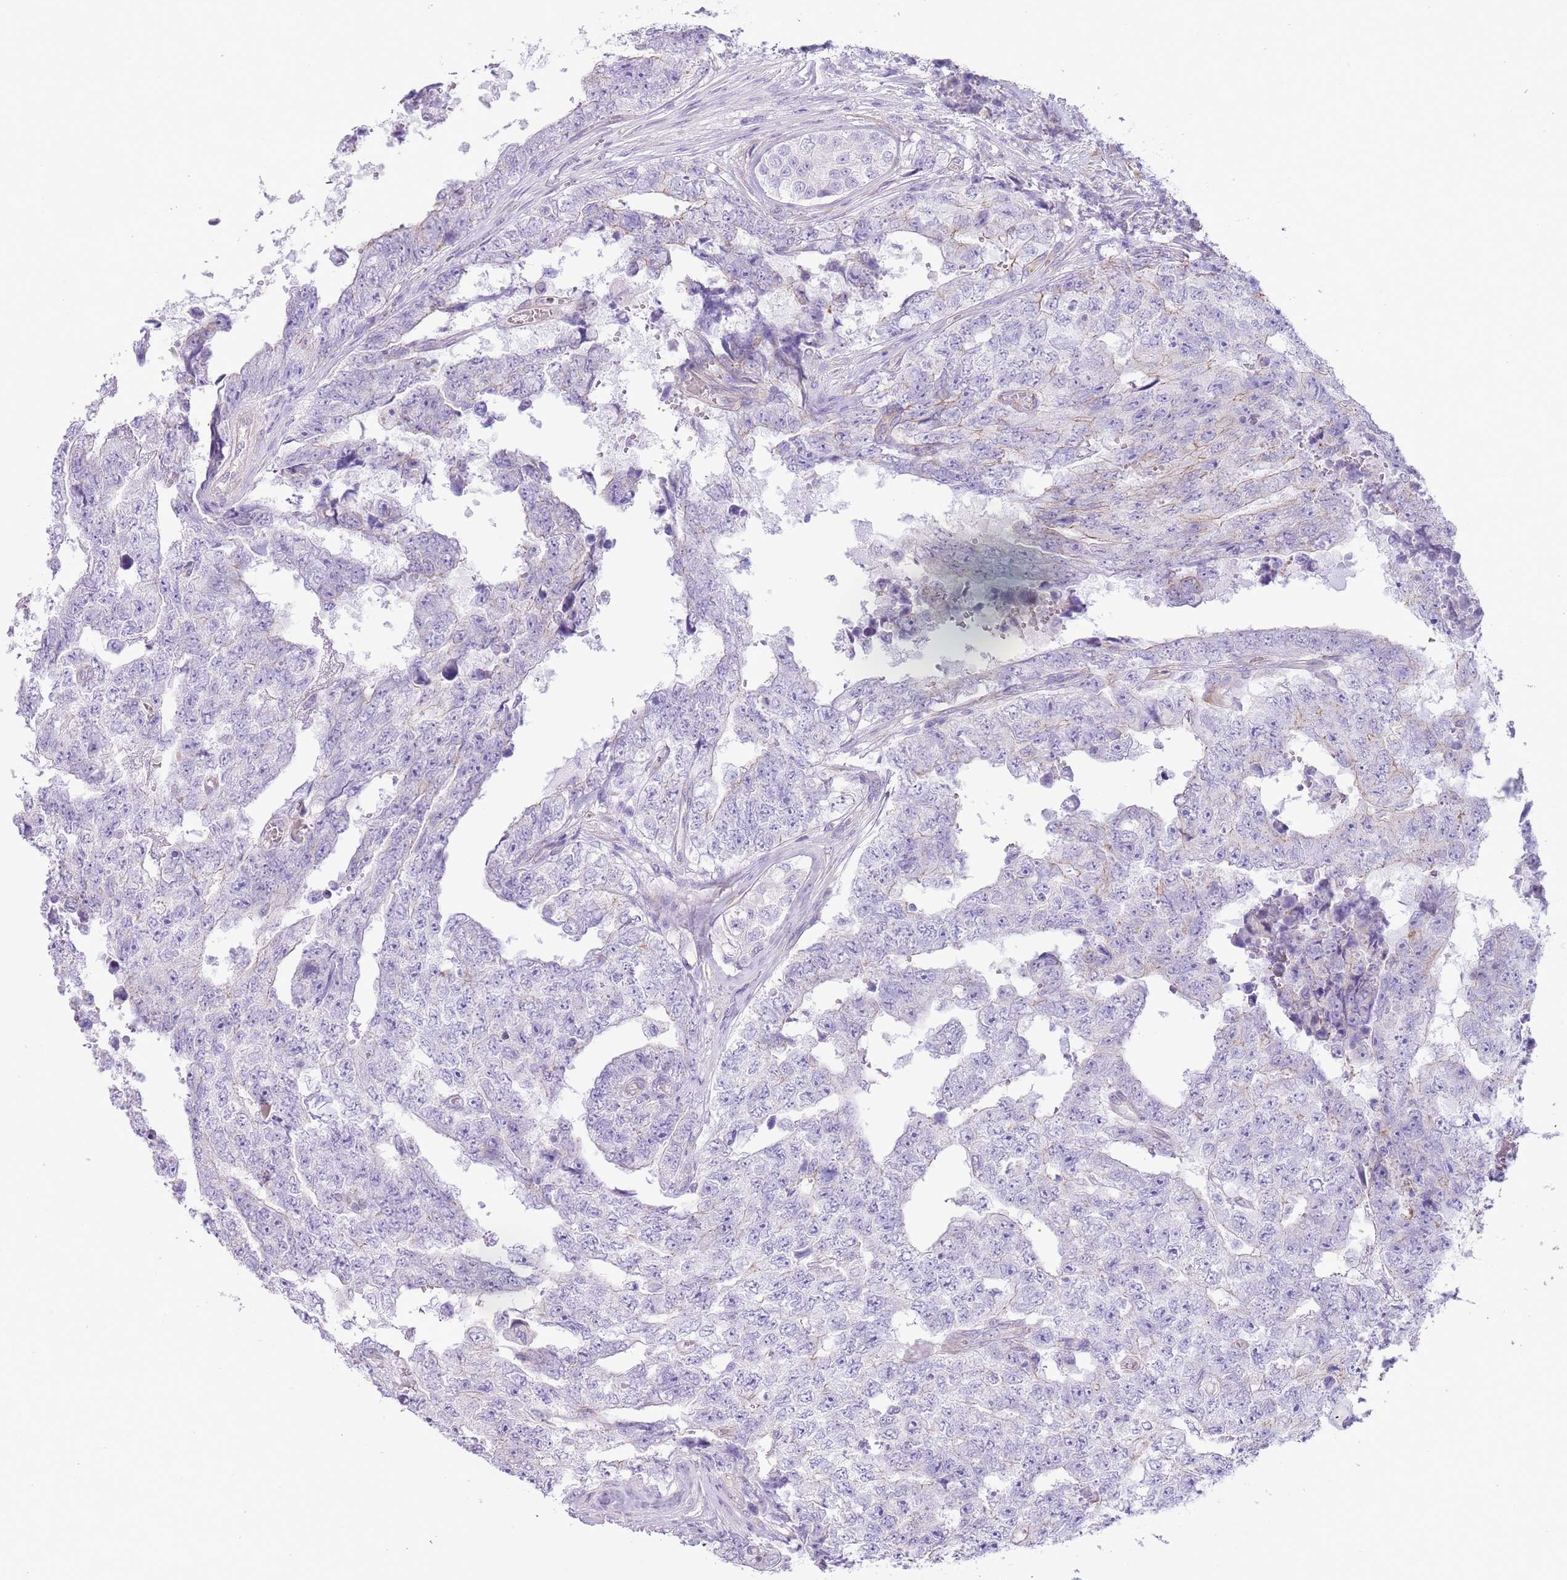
{"staining": {"intensity": "weak", "quantity": "<25%", "location": "cytoplasmic/membranous"}, "tissue": "testis cancer", "cell_type": "Tumor cells", "image_type": "cancer", "snomed": [{"axis": "morphology", "description": "Carcinoma, Embryonal, NOS"}, {"axis": "topography", "description": "Testis"}], "caption": "Immunohistochemistry of human testis cancer reveals no expression in tumor cells.", "gene": "RBP3", "patient": {"sex": "male", "age": 25}}